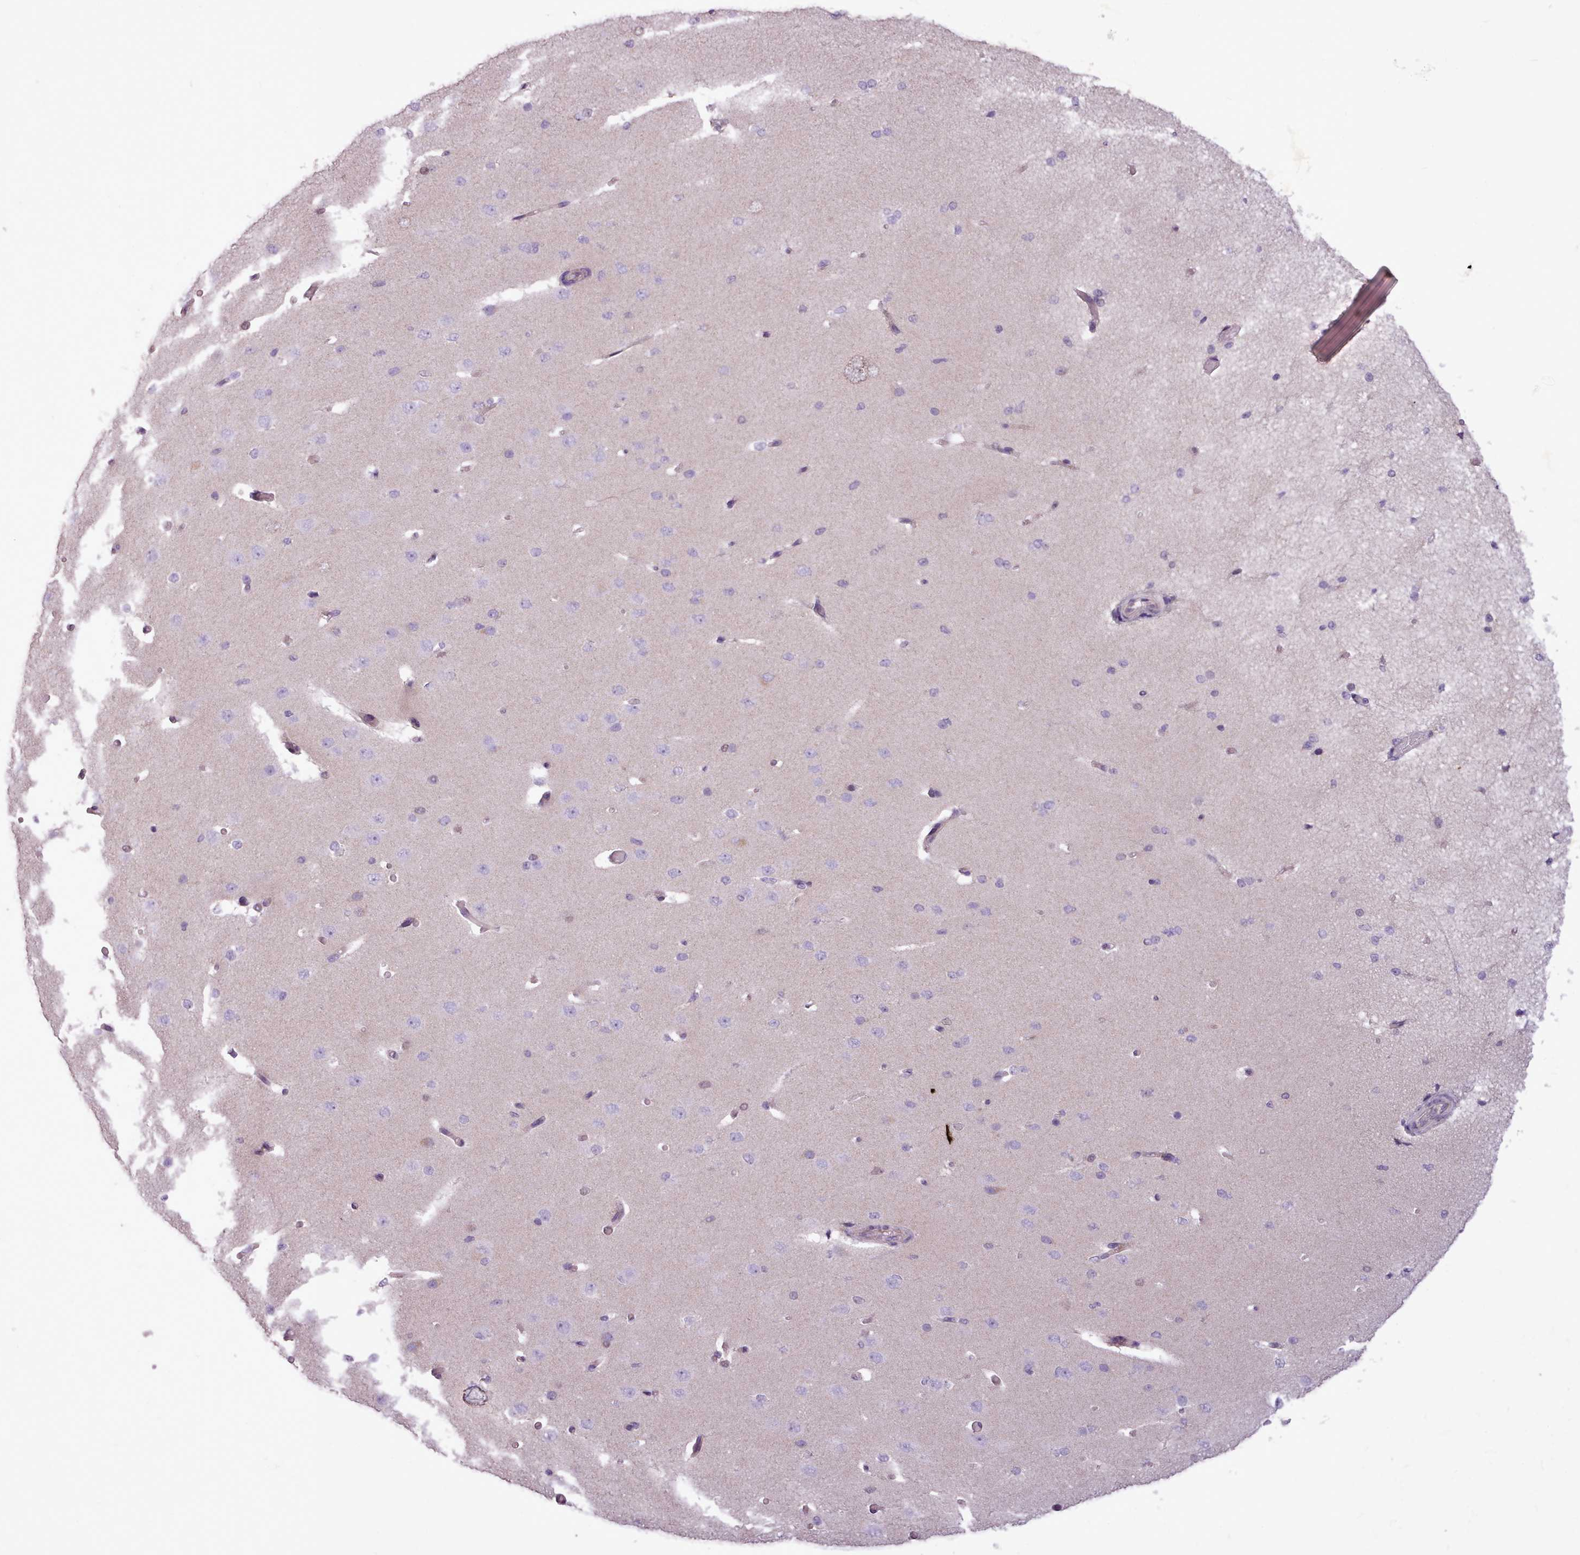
{"staining": {"intensity": "negative", "quantity": "none", "location": "none"}, "tissue": "cerebral cortex", "cell_type": "Endothelial cells", "image_type": "normal", "snomed": [{"axis": "morphology", "description": "Normal tissue, NOS"}, {"axis": "morphology", "description": "Inflammation, NOS"}, {"axis": "topography", "description": "Cerebral cortex"}], "caption": "Histopathology image shows no protein positivity in endothelial cells of normal cerebral cortex.", "gene": "SLURP1", "patient": {"sex": "male", "age": 6}}